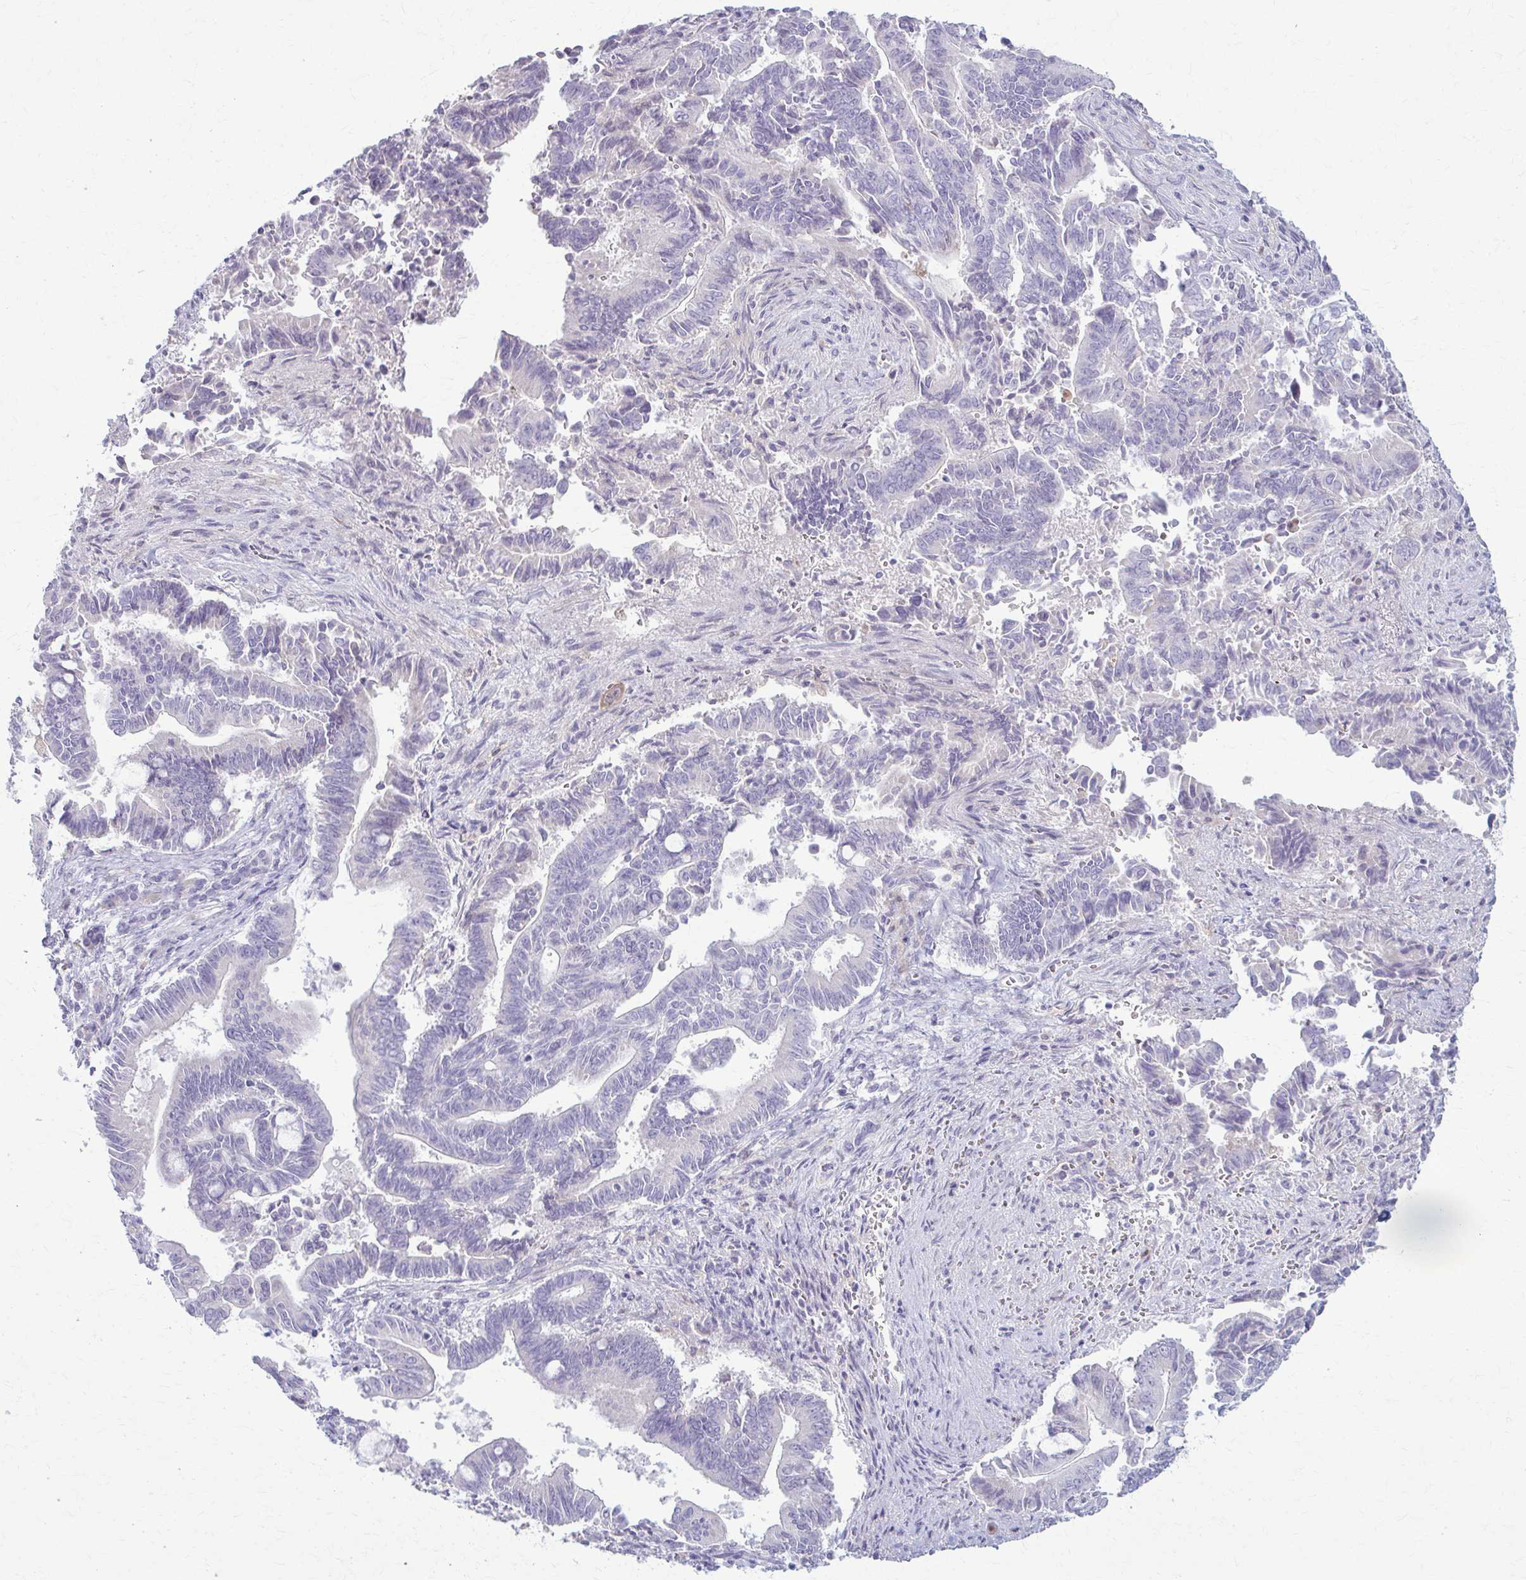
{"staining": {"intensity": "negative", "quantity": "none", "location": "none"}, "tissue": "pancreatic cancer", "cell_type": "Tumor cells", "image_type": "cancer", "snomed": [{"axis": "morphology", "description": "Adenocarcinoma, NOS"}, {"axis": "topography", "description": "Pancreas"}], "caption": "IHC of adenocarcinoma (pancreatic) shows no positivity in tumor cells.", "gene": "LDLRAP1", "patient": {"sex": "male", "age": 68}}